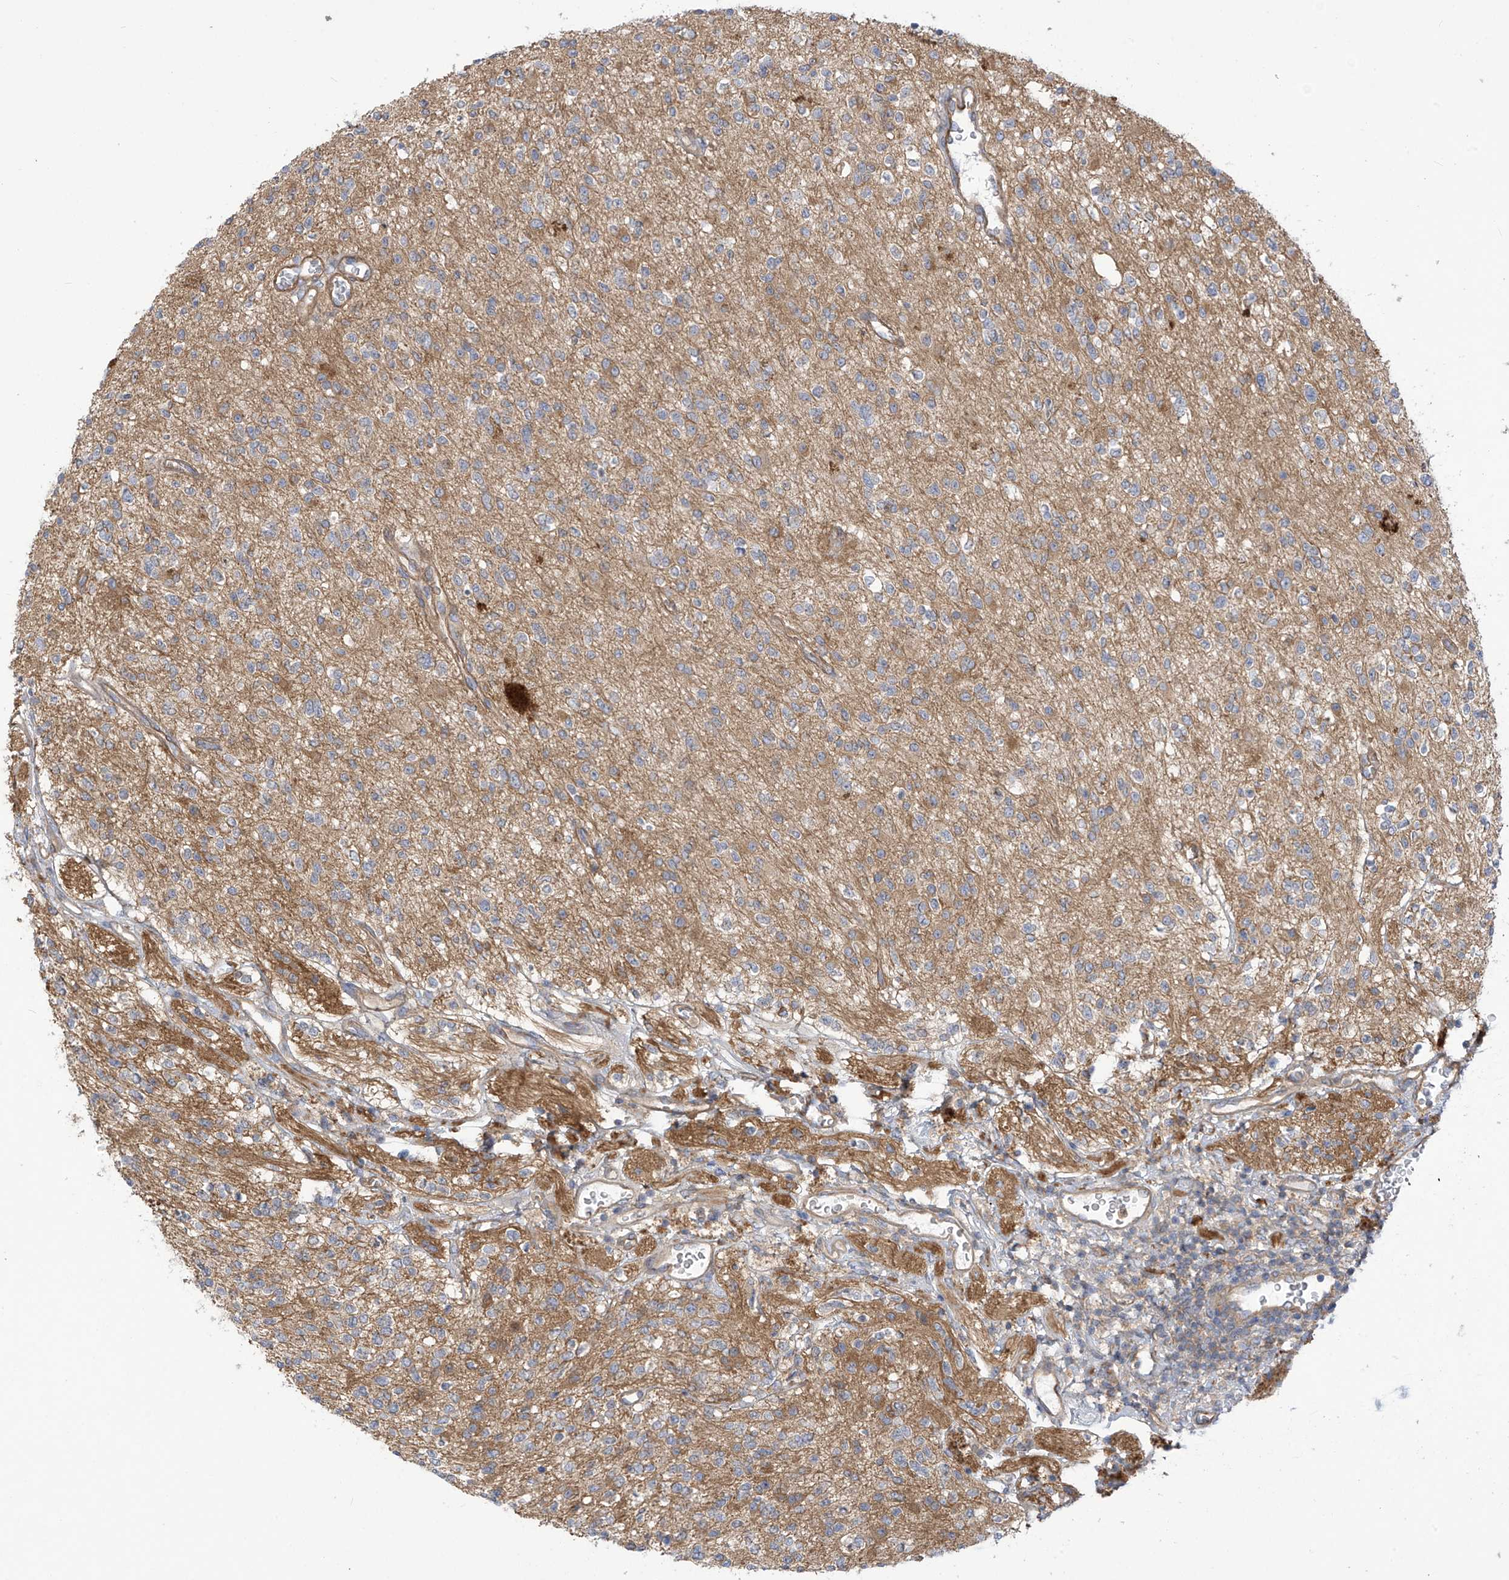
{"staining": {"intensity": "moderate", "quantity": "<25%", "location": "cytoplasmic/membranous"}, "tissue": "glioma", "cell_type": "Tumor cells", "image_type": "cancer", "snomed": [{"axis": "morphology", "description": "Glioma, malignant, High grade"}, {"axis": "topography", "description": "Brain"}], "caption": "Malignant high-grade glioma was stained to show a protein in brown. There is low levels of moderate cytoplasmic/membranous positivity in about <25% of tumor cells. (Stains: DAB (3,3'-diaminobenzidine) in brown, nuclei in blue, Microscopy: brightfield microscopy at high magnification).", "gene": "ADI1", "patient": {"sex": "male", "age": 34}}